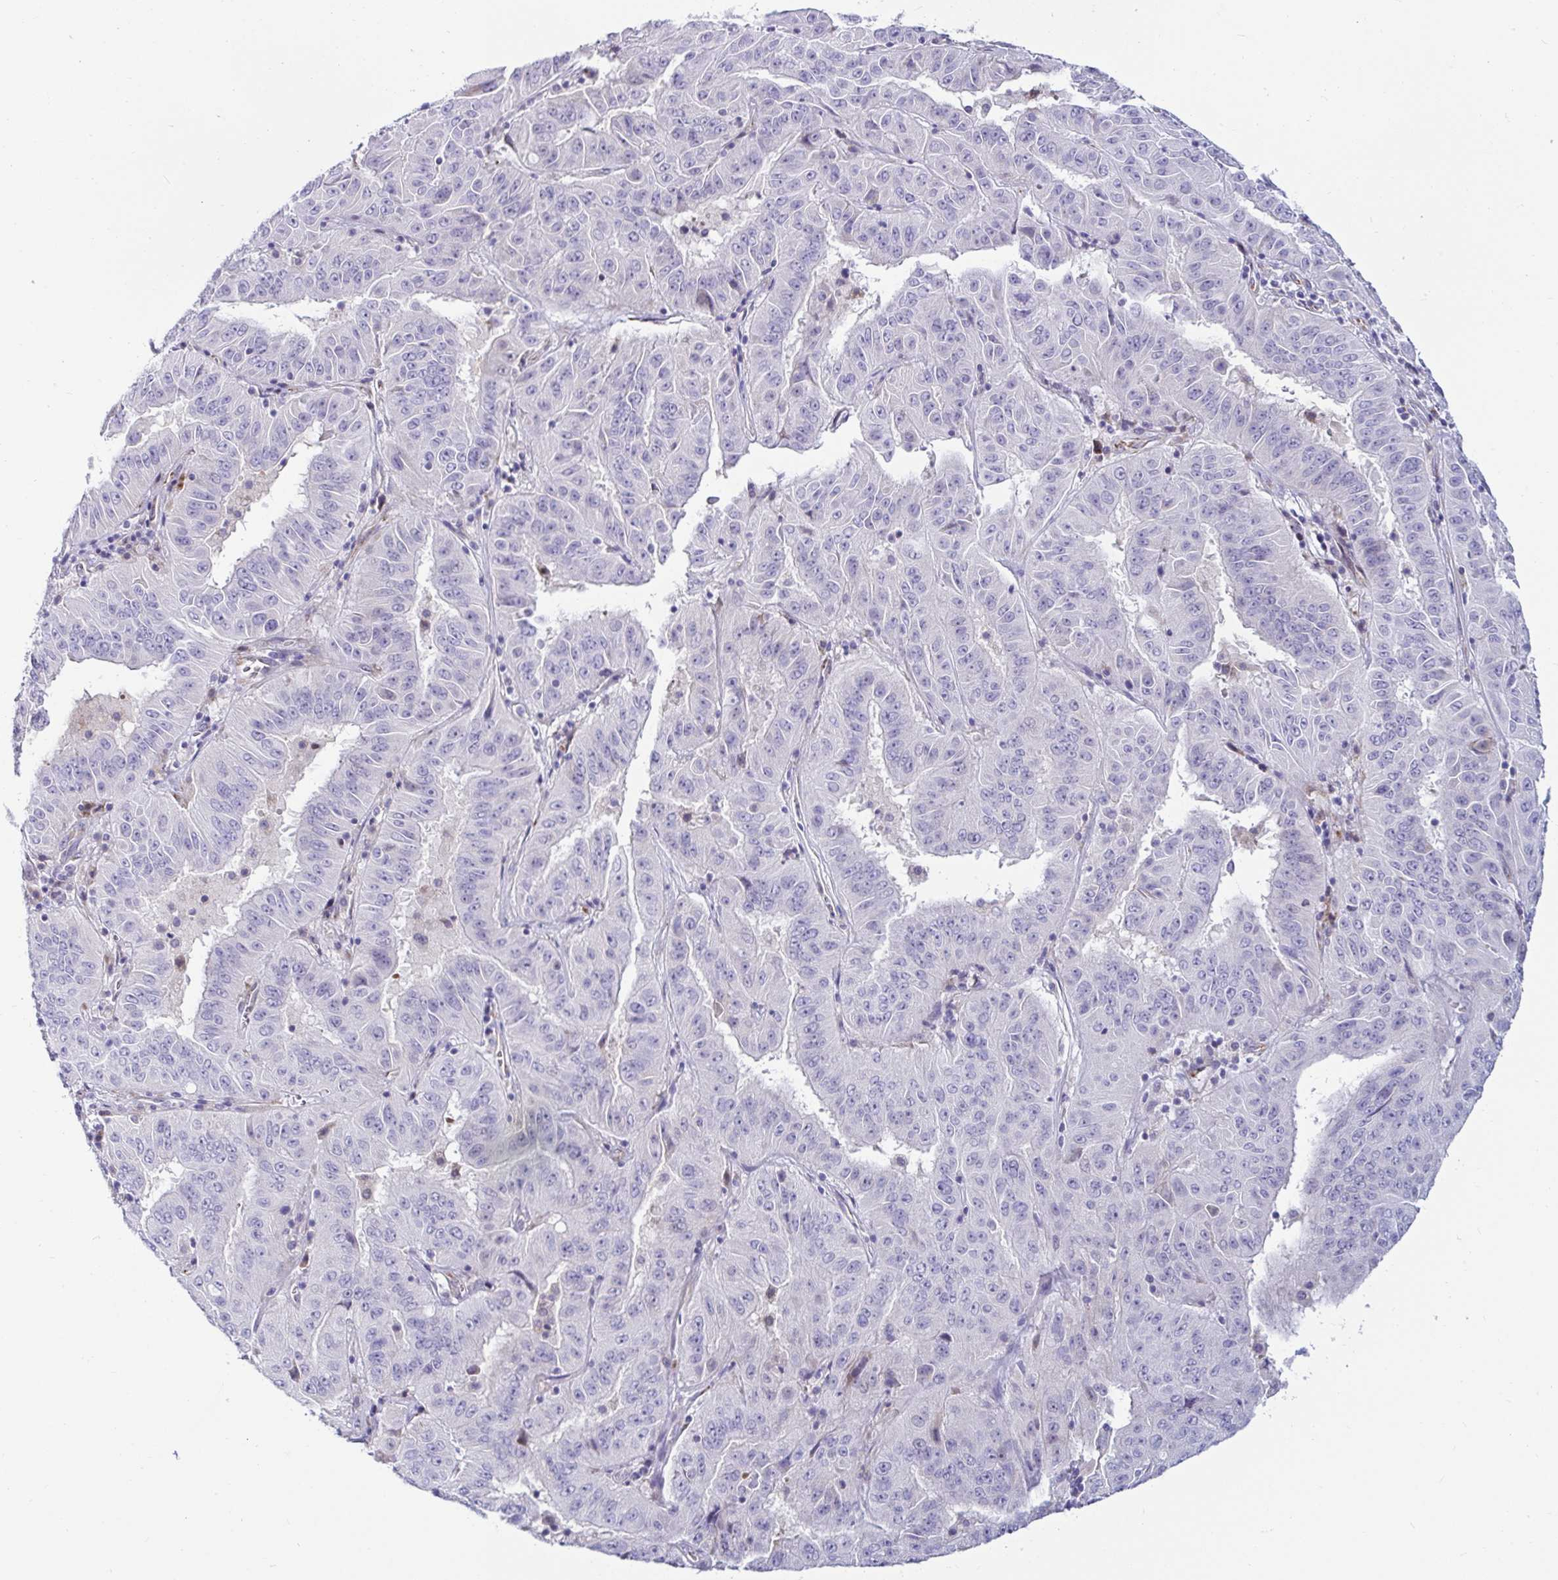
{"staining": {"intensity": "negative", "quantity": "none", "location": "none"}, "tissue": "pancreatic cancer", "cell_type": "Tumor cells", "image_type": "cancer", "snomed": [{"axis": "morphology", "description": "Adenocarcinoma, NOS"}, {"axis": "topography", "description": "Pancreas"}], "caption": "There is no significant positivity in tumor cells of pancreatic cancer.", "gene": "TFPI2", "patient": {"sex": "male", "age": 63}}